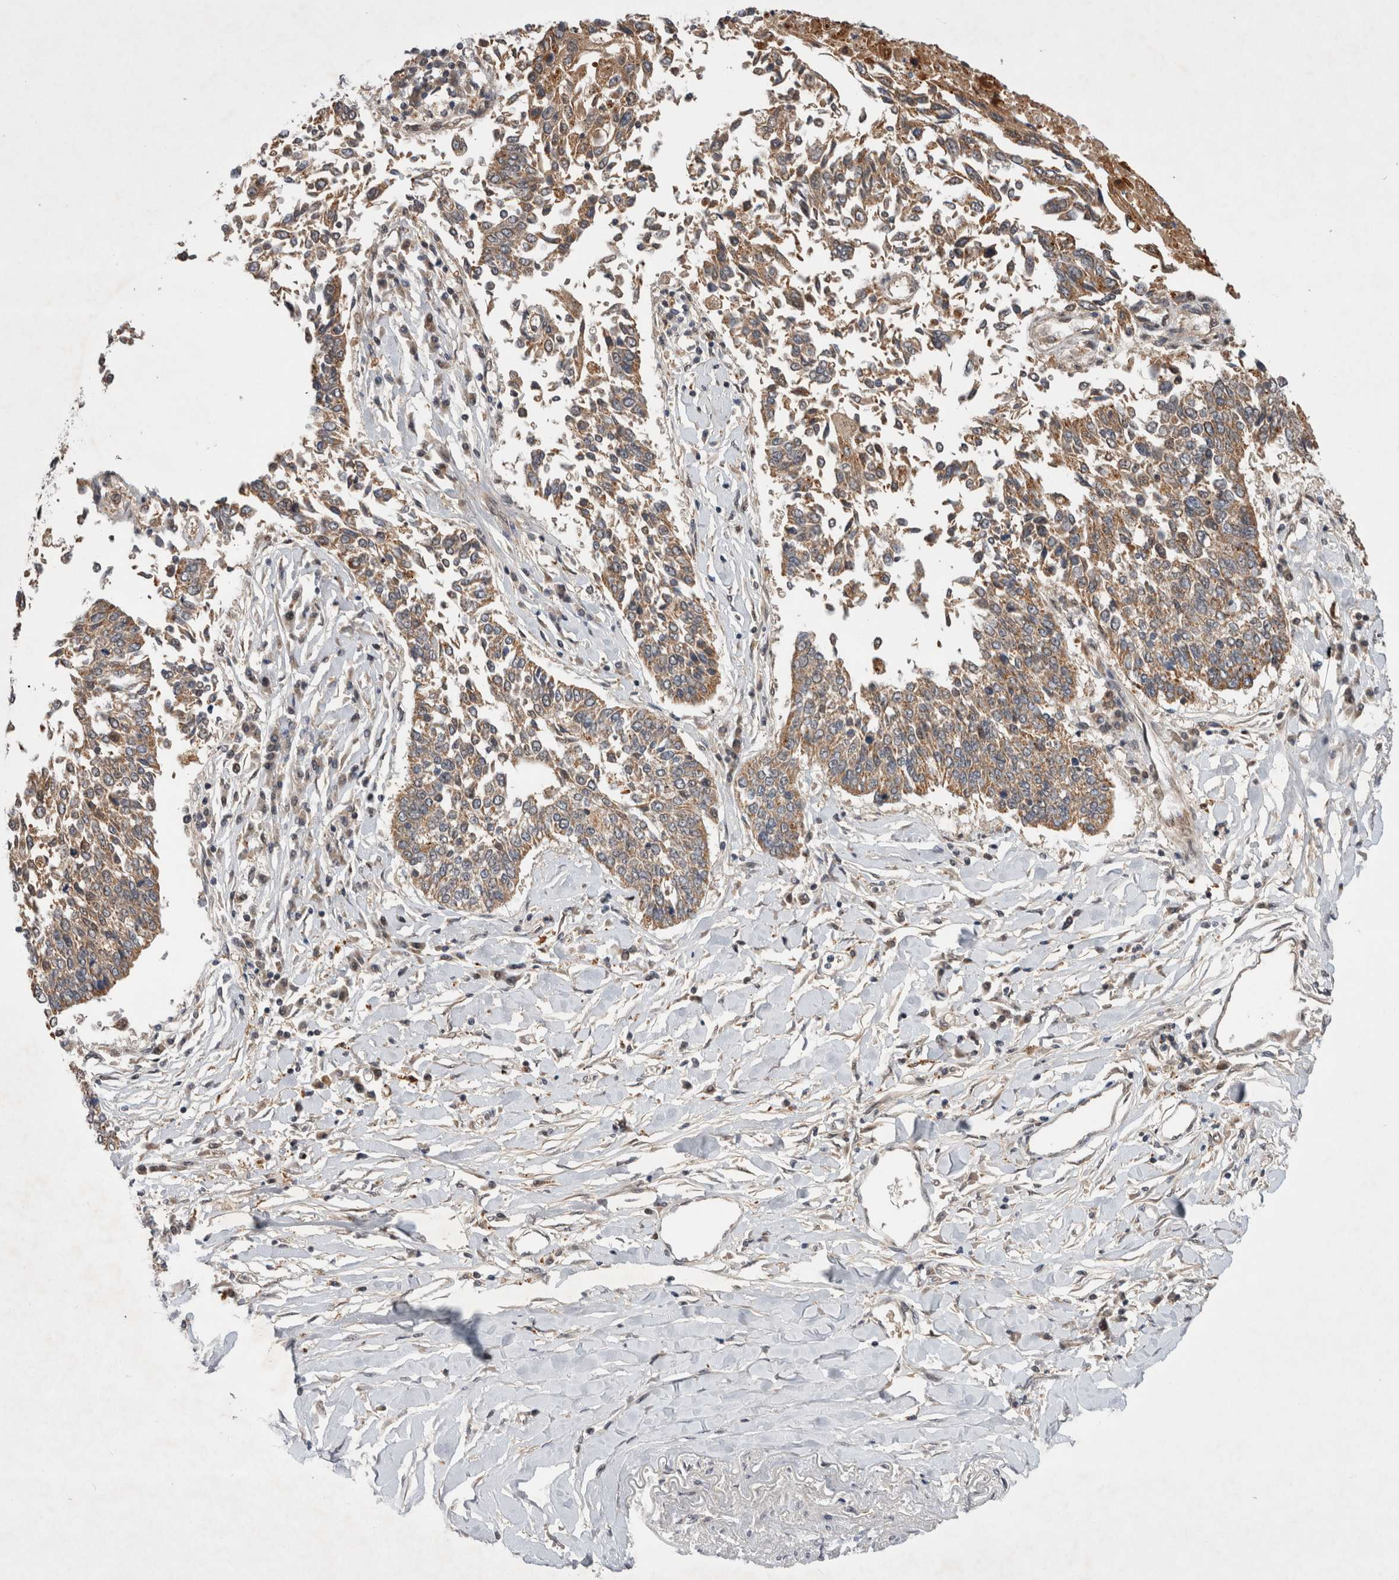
{"staining": {"intensity": "weak", "quantity": ">75%", "location": "cytoplasmic/membranous"}, "tissue": "lung cancer", "cell_type": "Tumor cells", "image_type": "cancer", "snomed": [{"axis": "morphology", "description": "Normal tissue, NOS"}, {"axis": "morphology", "description": "Squamous cell carcinoma, NOS"}, {"axis": "topography", "description": "Cartilage tissue"}, {"axis": "topography", "description": "Bronchus"}, {"axis": "topography", "description": "Lung"}, {"axis": "topography", "description": "Peripheral nerve tissue"}], "caption": "There is low levels of weak cytoplasmic/membranous positivity in tumor cells of lung cancer, as demonstrated by immunohistochemical staining (brown color).", "gene": "MRPL37", "patient": {"sex": "female", "age": 49}}